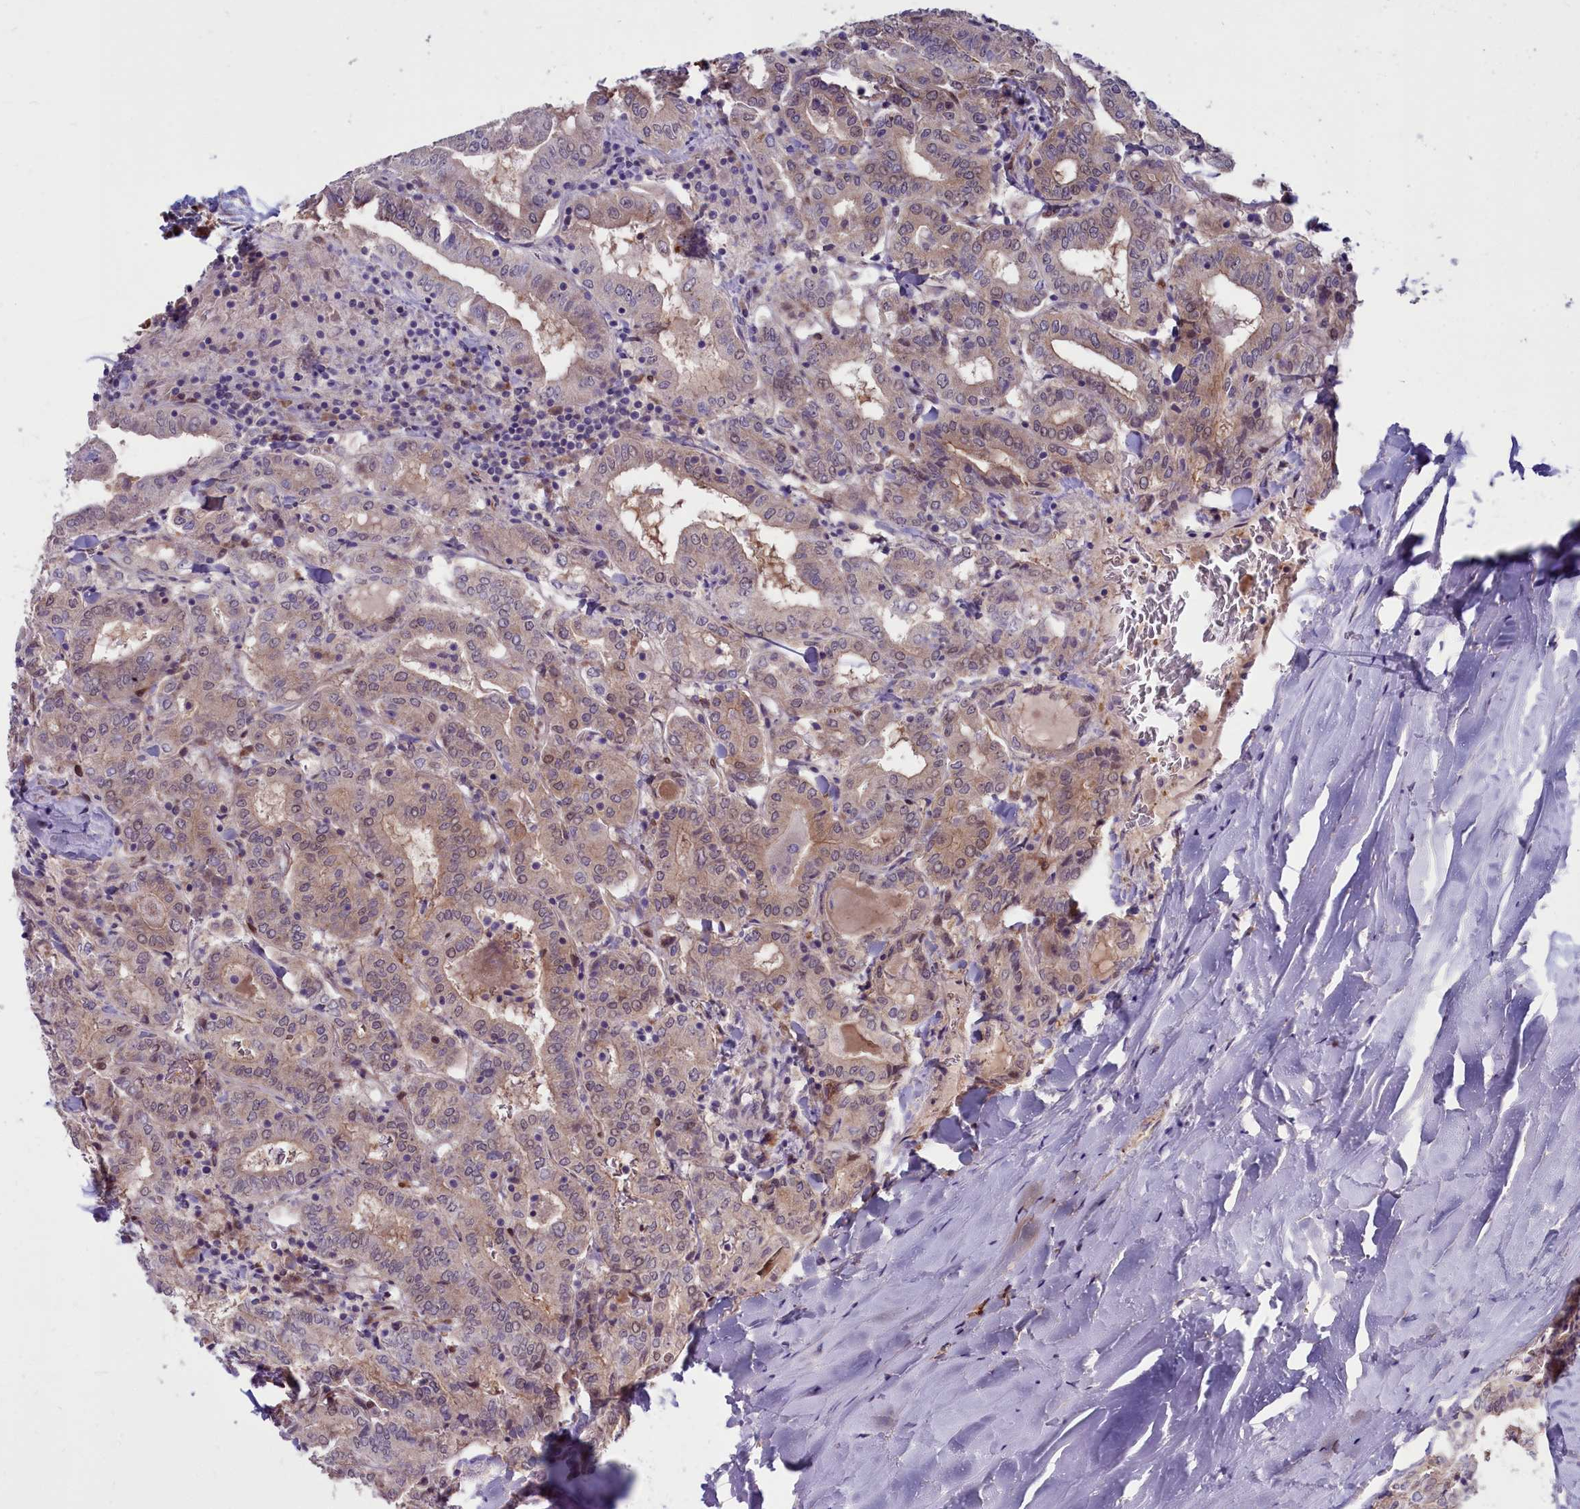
{"staining": {"intensity": "weak", "quantity": "25%-75%", "location": "cytoplasmic/membranous"}, "tissue": "thyroid cancer", "cell_type": "Tumor cells", "image_type": "cancer", "snomed": [{"axis": "morphology", "description": "Papillary adenocarcinoma, NOS"}, {"axis": "topography", "description": "Thyroid gland"}], "caption": "This histopathology image demonstrates papillary adenocarcinoma (thyroid) stained with immunohistochemistry (IHC) to label a protein in brown. The cytoplasmic/membranous of tumor cells show weak positivity for the protein. Nuclei are counter-stained blue.", "gene": "BCAR1", "patient": {"sex": "female", "age": 72}}